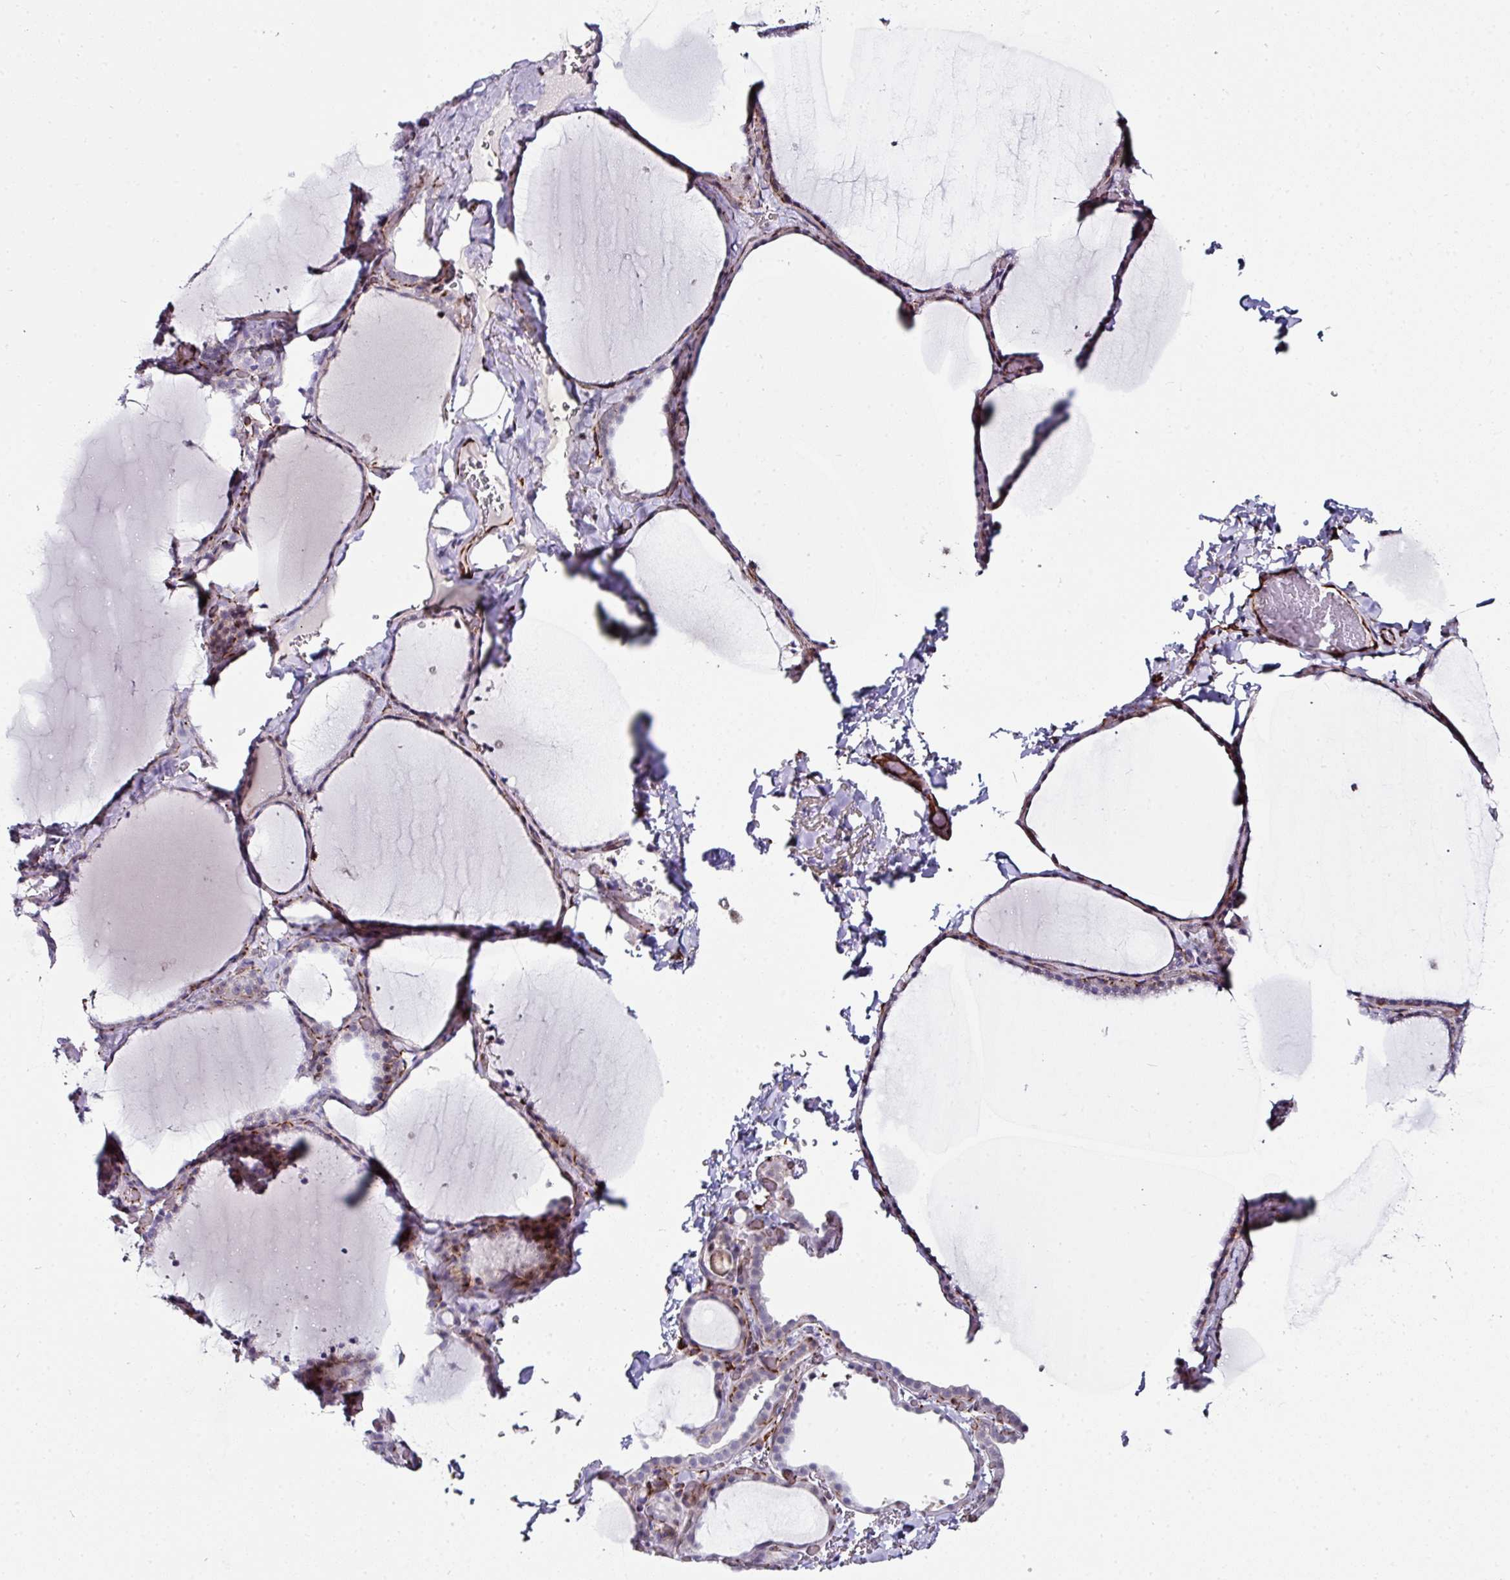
{"staining": {"intensity": "negative", "quantity": "none", "location": "none"}, "tissue": "thyroid gland", "cell_type": "Glandular cells", "image_type": "normal", "snomed": [{"axis": "morphology", "description": "Normal tissue, NOS"}, {"axis": "topography", "description": "Thyroid gland"}], "caption": "This is a micrograph of IHC staining of unremarkable thyroid gland, which shows no expression in glandular cells. (Brightfield microscopy of DAB immunohistochemistry (IHC) at high magnification).", "gene": "TMPRSS9", "patient": {"sex": "female", "age": 22}}